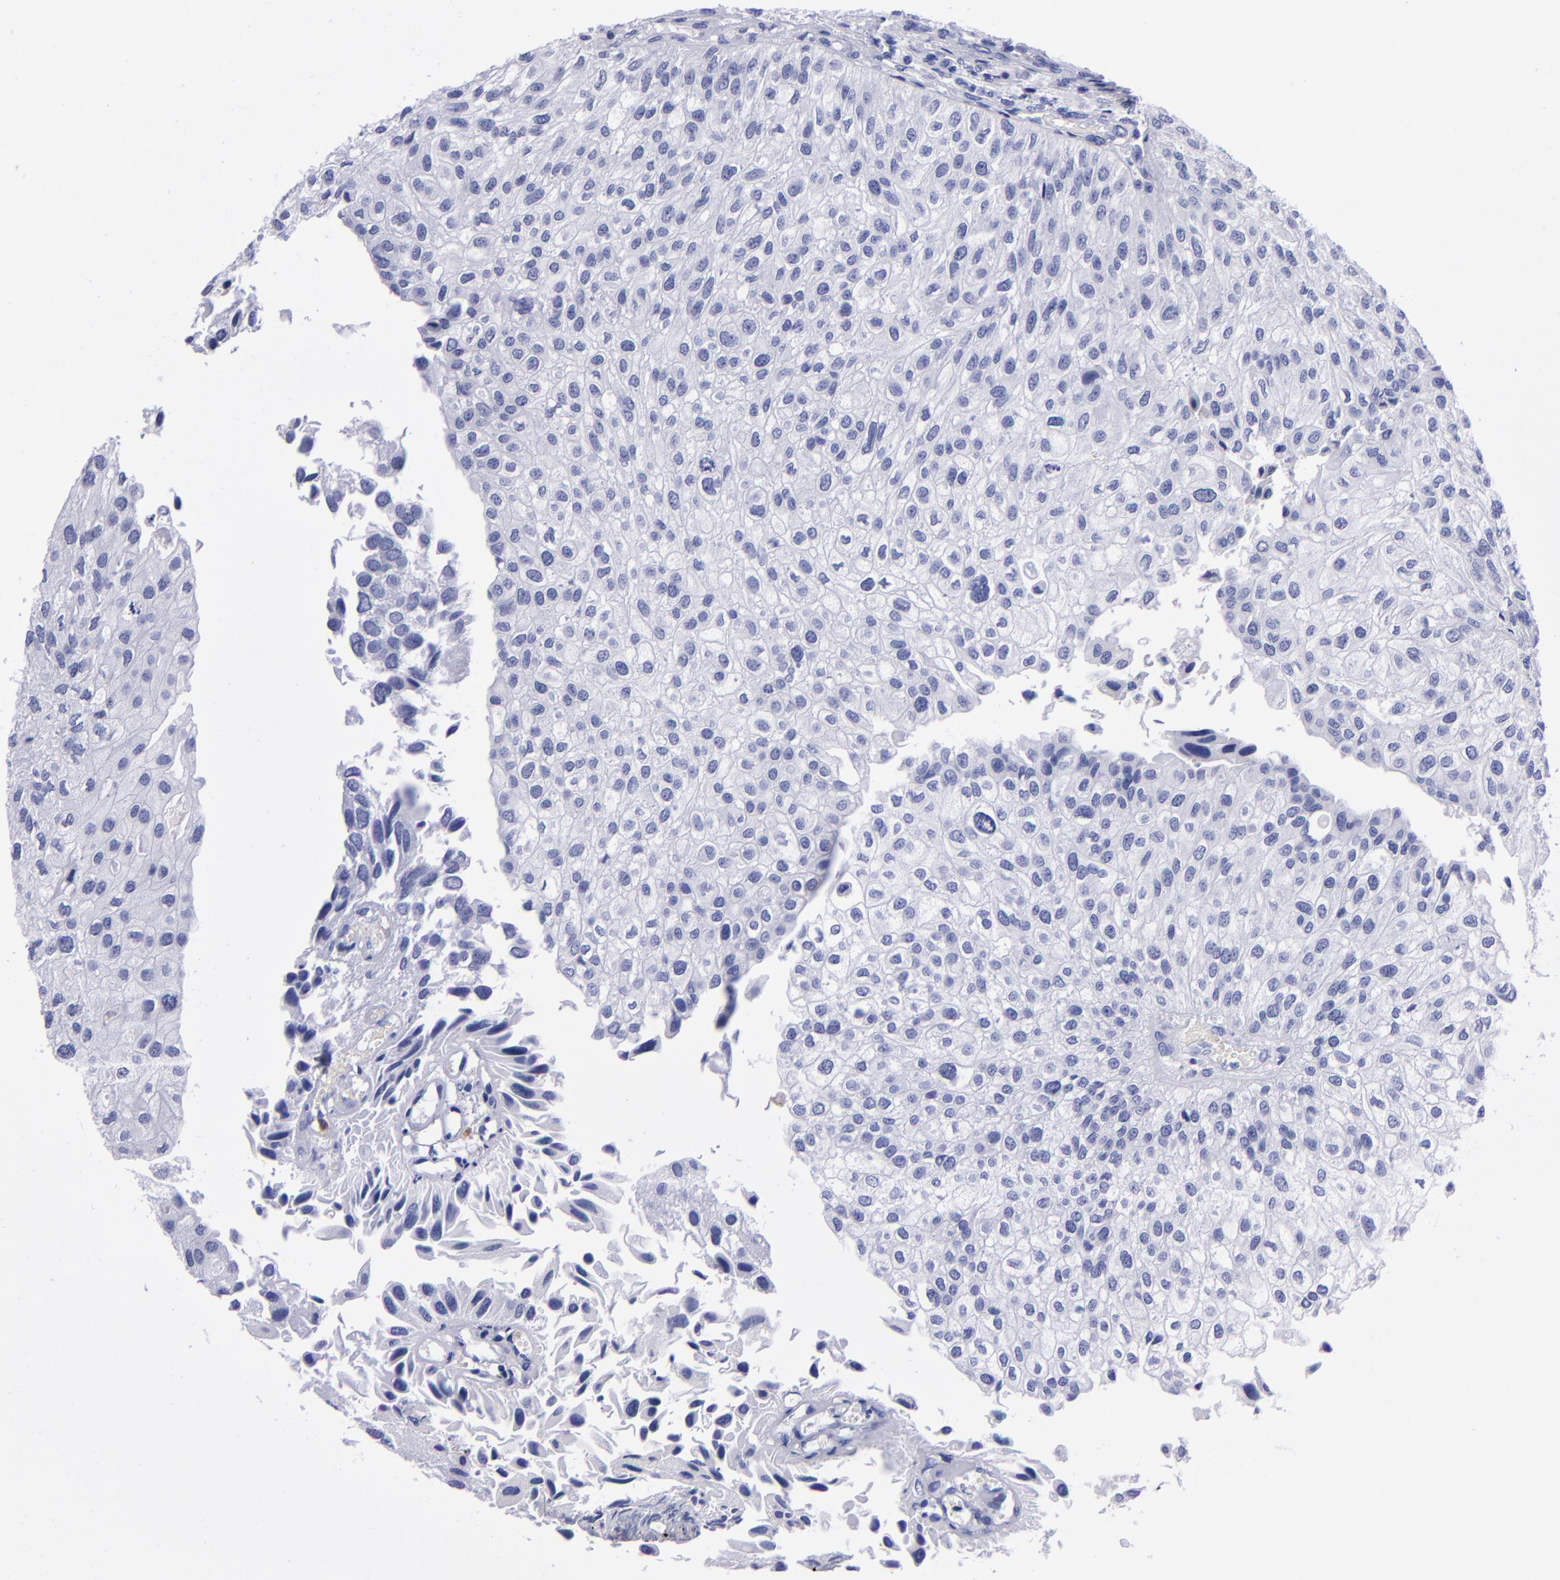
{"staining": {"intensity": "negative", "quantity": "none", "location": "none"}, "tissue": "urothelial cancer", "cell_type": "Tumor cells", "image_type": "cancer", "snomed": [{"axis": "morphology", "description": "Urothelial carcinoma, Low grade"}, {"axis": "topography", "description": "Urinary bladder"}], "caption": "IHC of low-grade urothelial carcinoma demonstrates no staining in tumor cells.", "gene": "CR1", "patient": {"sex": "female", "age": 89}}